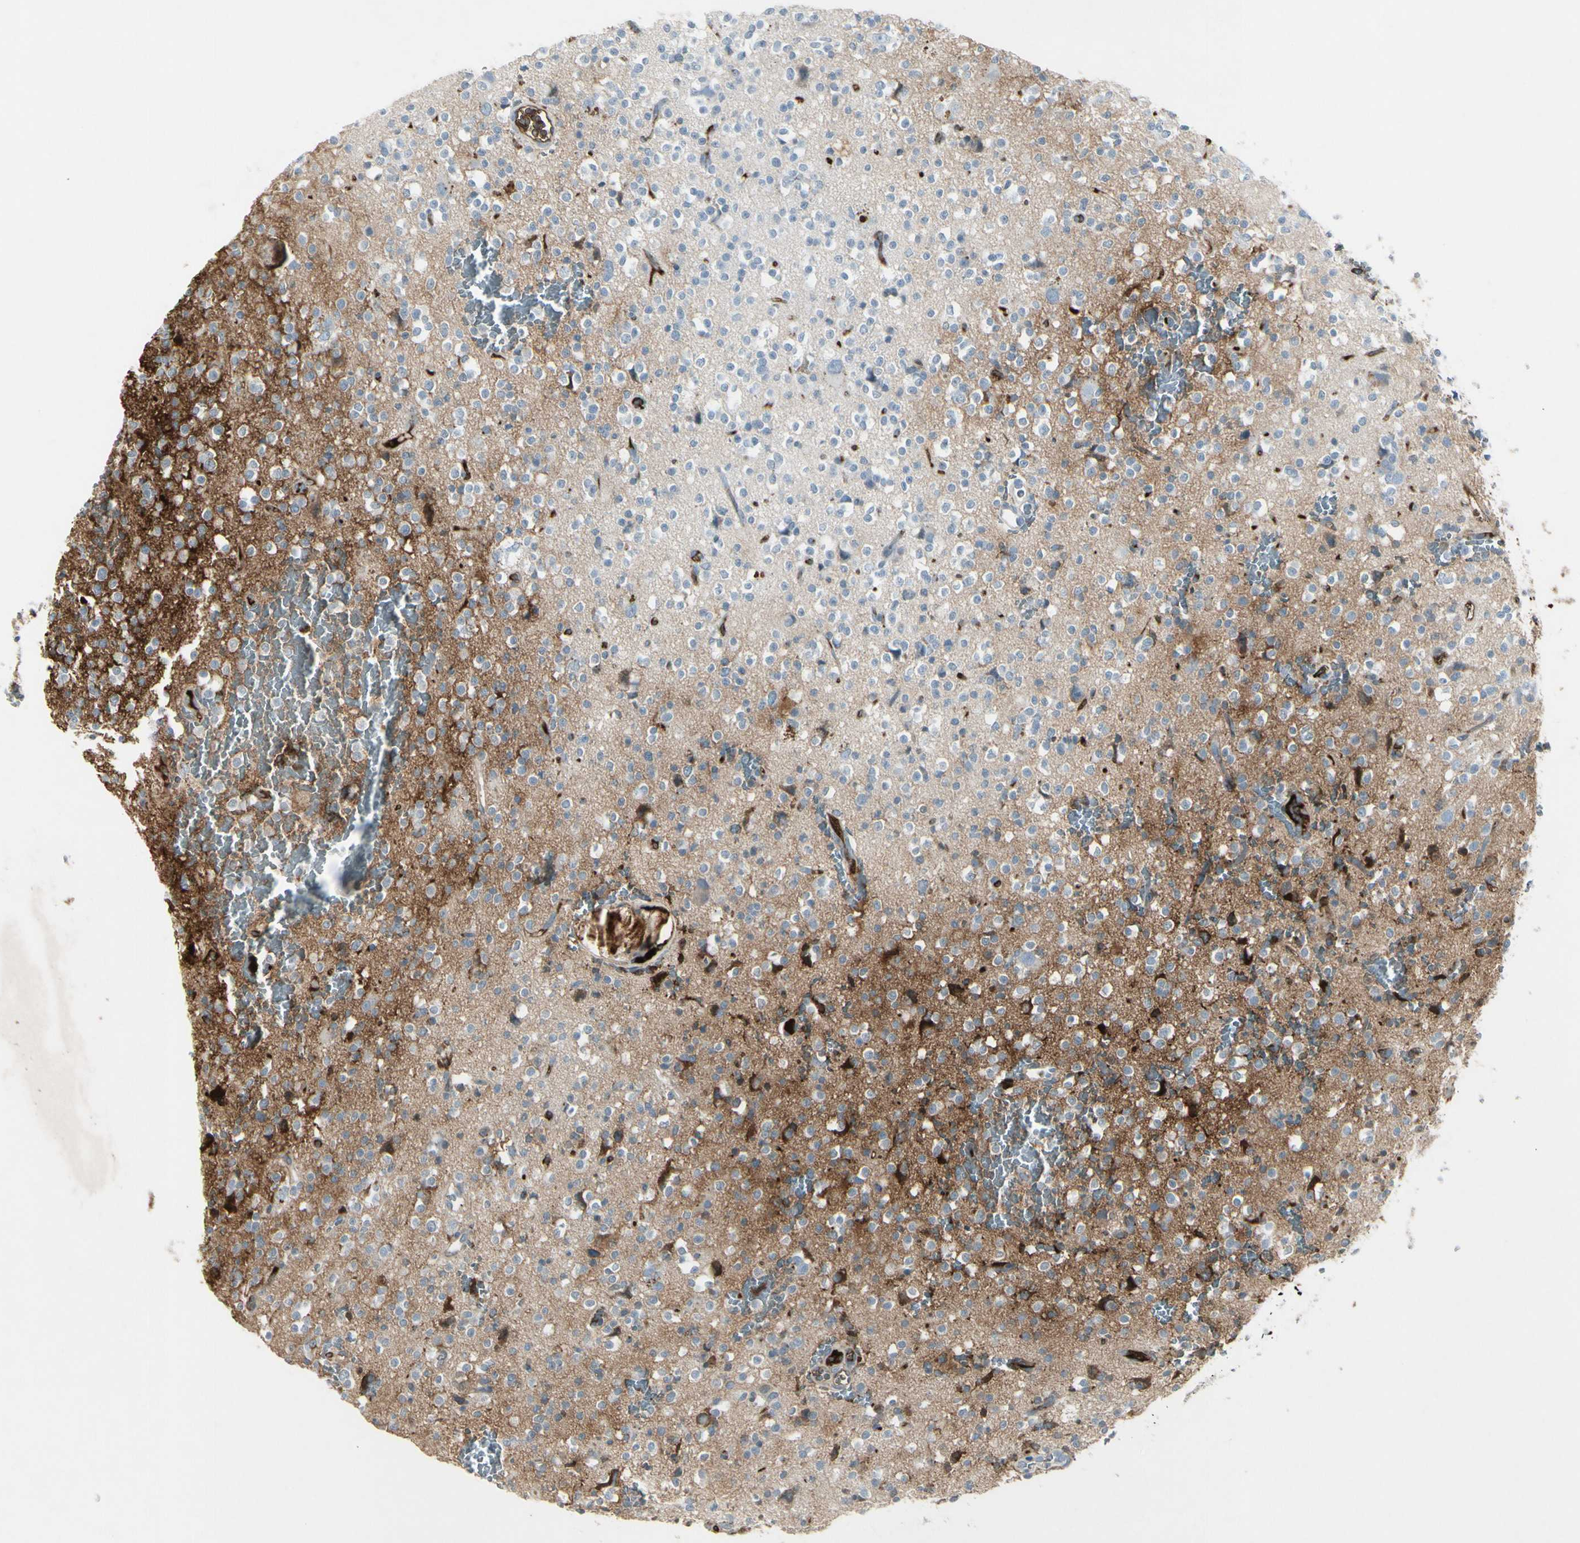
{"staining": {"intensity": "strong", "quantity": "<25%", "location": "cytoplasmic/membranous"}, "tissue": "glioma", "cell_type": "Tumor cells", "image_type": "cancer", "snomed": [{"axis": "morphology", "description": "Glioma, malignant, High grade"}, {"axis": "topography", "description": "Brain"}], "caption": "A brown stain labels strong cytoplasmic/membranous positivity of a protein in human glioma tumor cells. Immunohistochemistry (ihc) stains the protein in brown and the nuclei are stained blue.", "gene": "IGHM", "patient": {"sex": "male", "age": 47}}